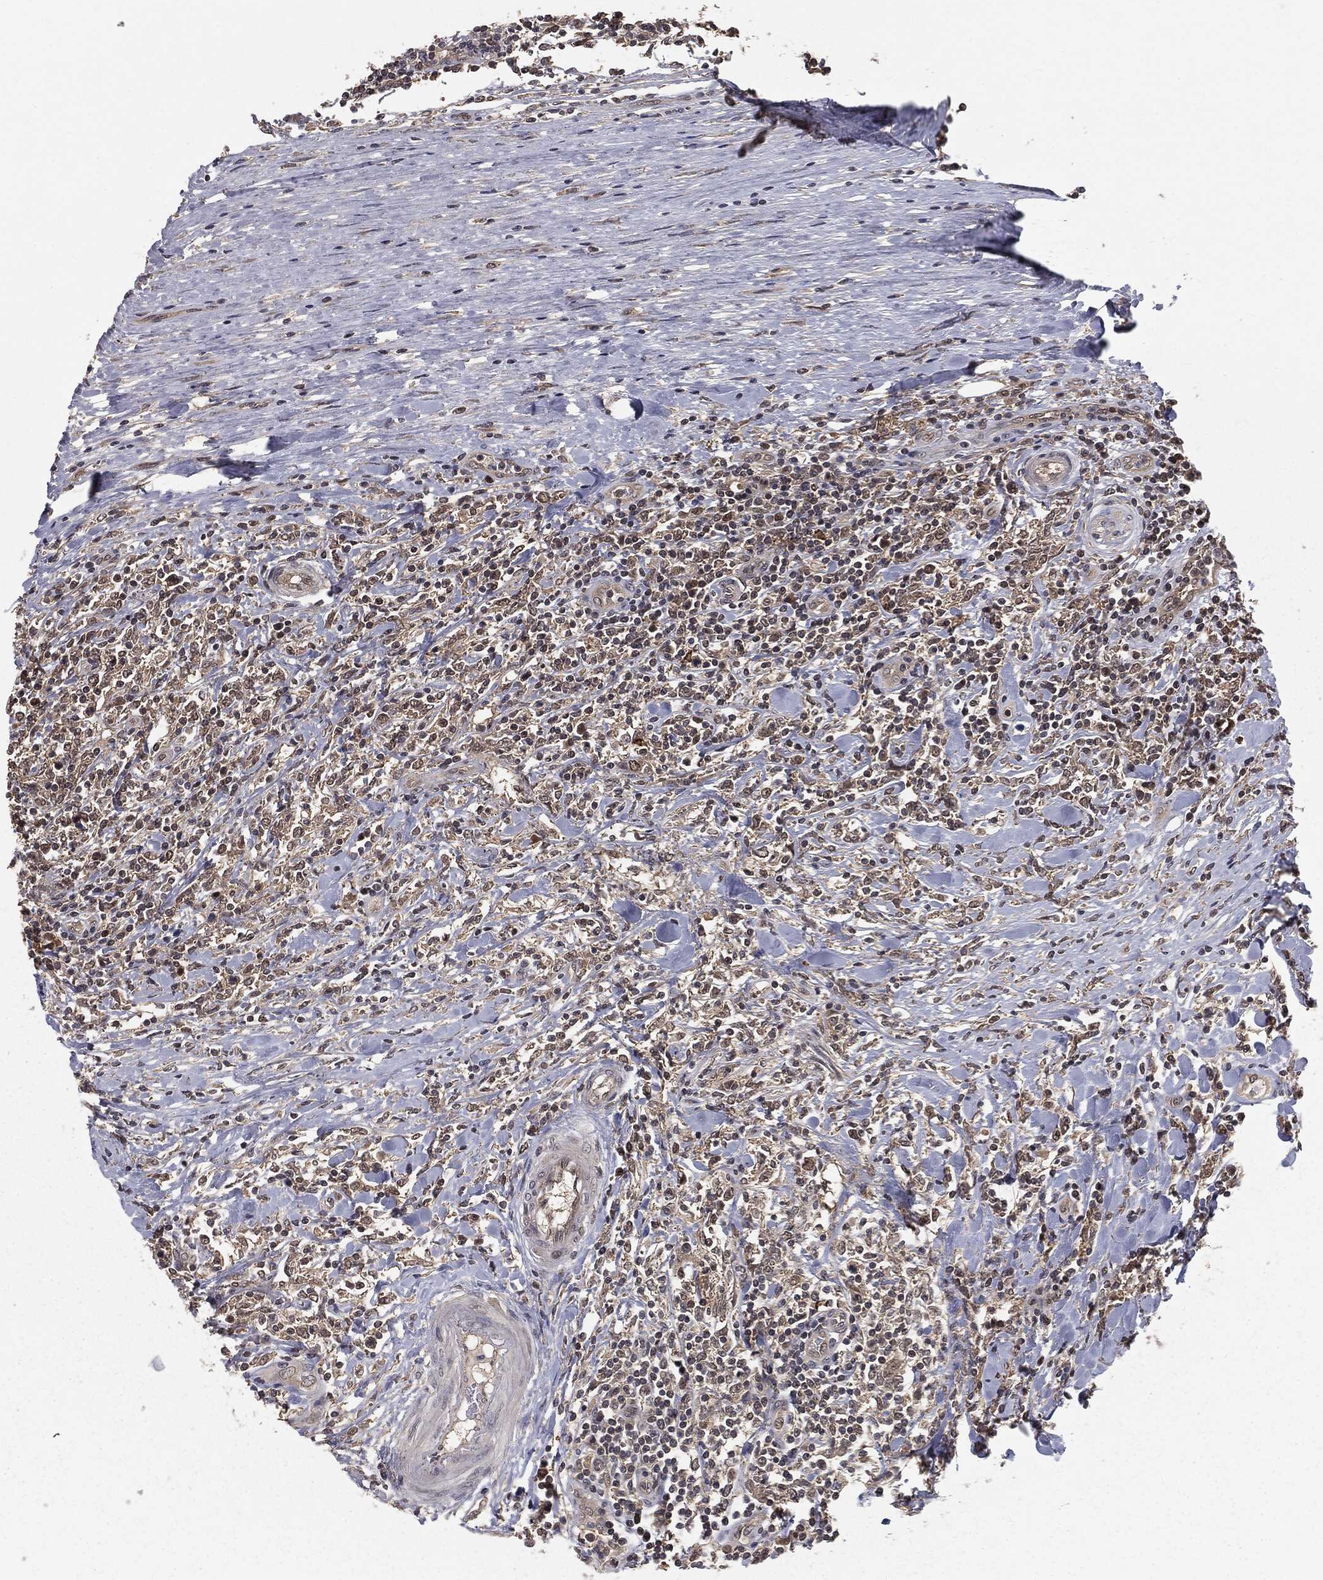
{"staining": {"intensity": "negative", "quantity": "none", "location": "none"}, "tissue": "lymphoma", "cell_type": "Tumor cells", "image_type": "cancer", "snomed": [{"axis": "morphology", "description": "Malignant lymphoma, non-Hodgkin's type, High grade"}, {"axis": "topography", "description": "Lymph node"}], "caption": "Lymphoma was stained to show a protein in brown. There is no significant staining in tumor cells. (Brightfield microscopy of DAB (3,3'-diaminobenzidine) immunohistochemistry at high magnification).", "gene": "FBXO7", "patient": {"sex": "female", "age": 84}}